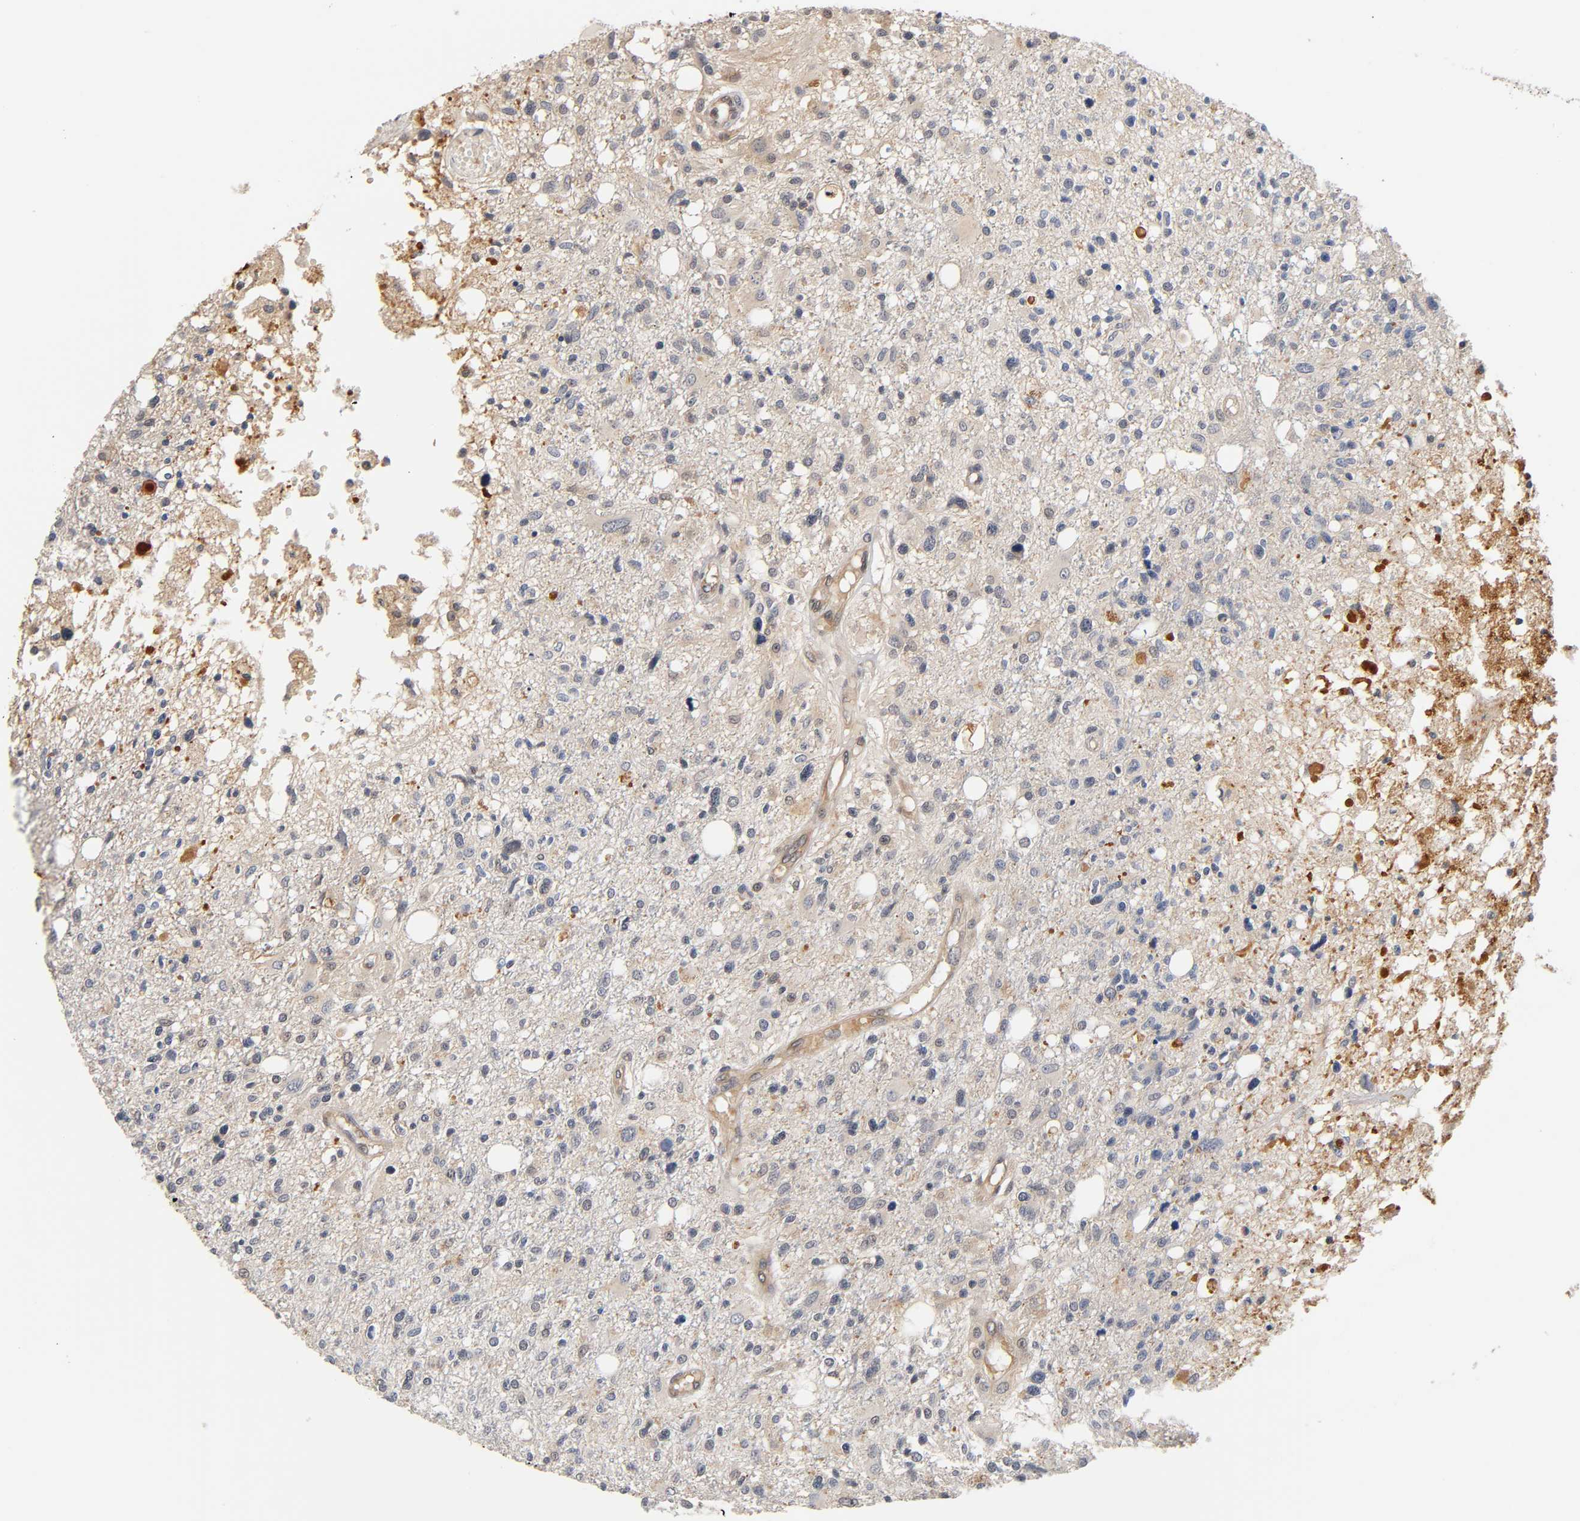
{"staining": {"intensity": "weak", "quantity": "25%-75%", "location": "cytoplasmic/membranous"}, "tissue": "glioma", "cell_type": "Tumor cells", "image_type": "cancer", "snomed": [{"axis": "morphology", "description": "Glioma, malignant, High grade"}, {"axis": "topography", "description": "Cerebral cortex"}], "caption": "Immunohistochemistry histopathology image of neoplastic tissue: glioma stained using immunohistochemistry (IHC) shows low levels of weak protein expression localized specifically in the cytoplasmic/membranous of tumor cells, appearing as a cytoplasmic/membranous brown color.", "gene": "PRKAB1", "patient": {"sex": "male", "age": 76}}